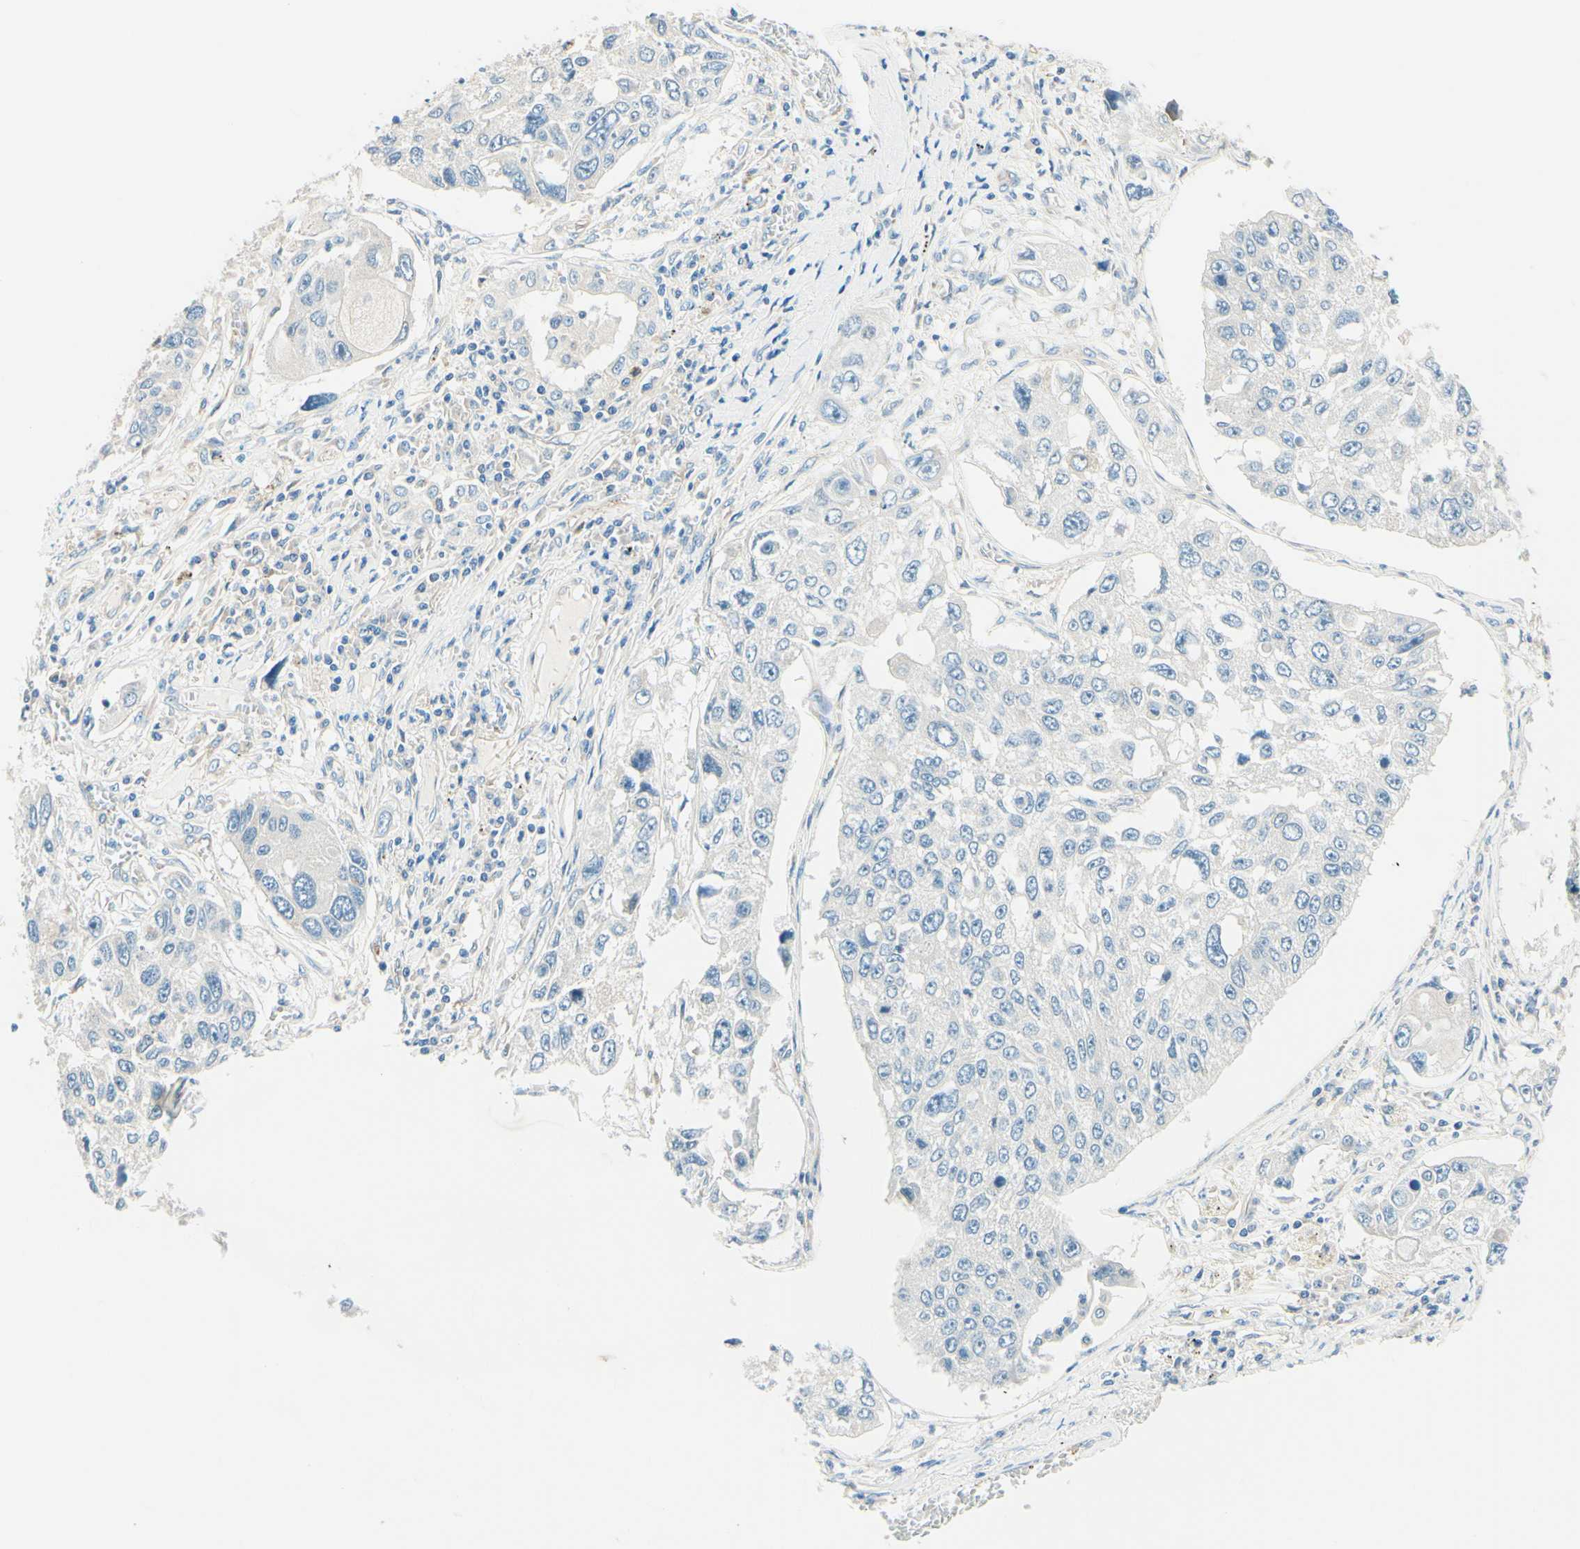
{"staining": {"intensity": "negative", "quantity": "none", "location": "none"}, "tissue": "lung cancer", "cell_type": "Tumor cells", "image_type": "cancer", "snomed": [{"axis": "morphology", "description": "Squamous cell carcinoma, NOS"}, {"axis": "topography", "description": "Lung"}], "caption": "There is no significant positivity in tumor cells of lung cancer (squamous cell carcinoma).", "gene": "TAOK2", "patient": {"sex": "male", "age": 71}}